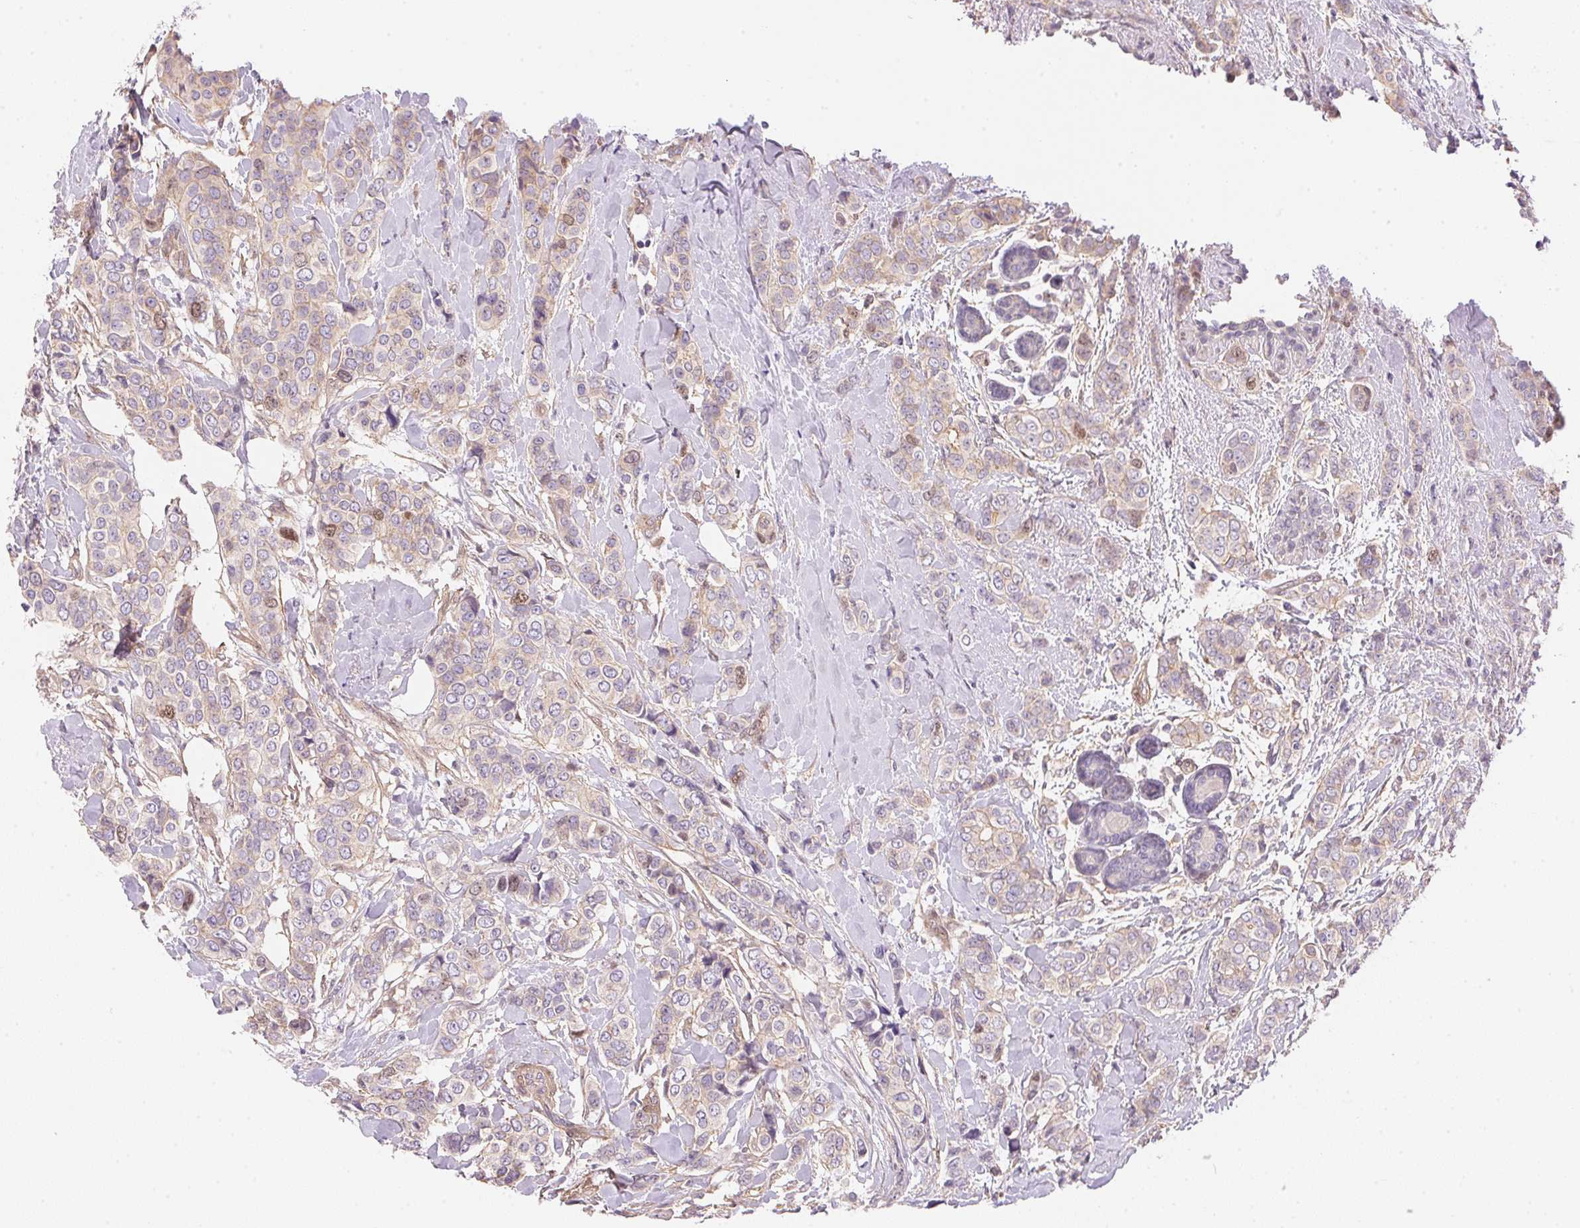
{"staining": {"intensity": "weak", "quantity": "<25%", "location": "cytoplasmic/membranous"}, "tissue": "breast cancer", "cell_type": "Tumor cells", "image_type": "cancer", "snomed": [{"axis": "morphology", "description": "Lobular carcinoma"}, {"axis": "topography", "description": "Breast"}], "caption": "High power microscopy histopathology image of an IHC micrograph of breast cancer (lobular carcinoma), revealing no significant expression in tumor cells.", "gene": "SMTN", "patient": {"sex": "female", "age": 51}}